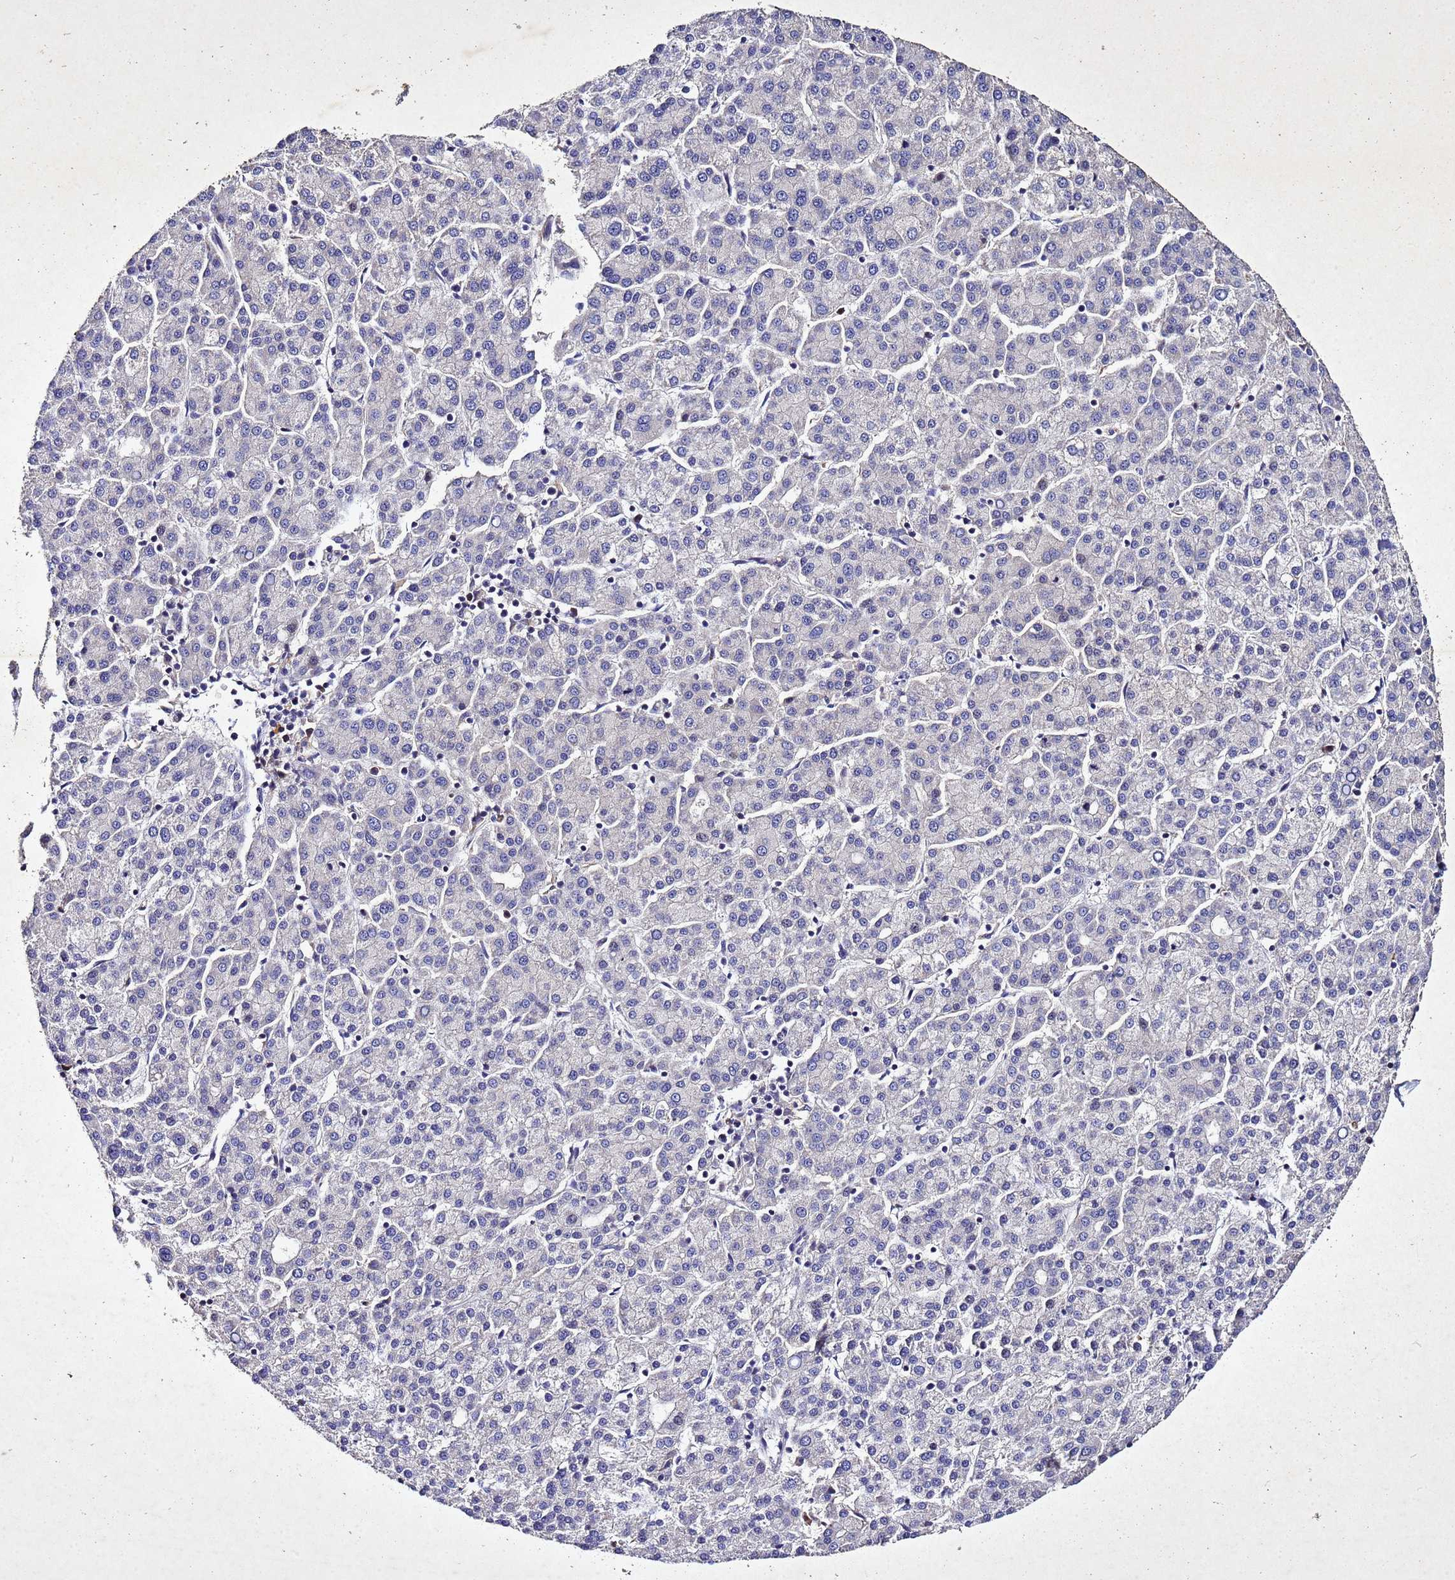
{"staining": {"intensity": "negative", "quantity": "none", "location": "none"}, "tissue": "liver cancer", "cell_type": "Tumor cells", "image_type": "cancer", "snomed": [{"axis": "morphology", "description": "Carcinoma, Hepatocellular, NOS"}, {"axis": "topography", "description": "Liver"}], "caption": "This is an IHC micrograph of human liver cancer (hepatocellular carcinoma). There is no staining in tumor cells.", "gene": "SV2B", "patient": {"sex": "female", "age": 58}}